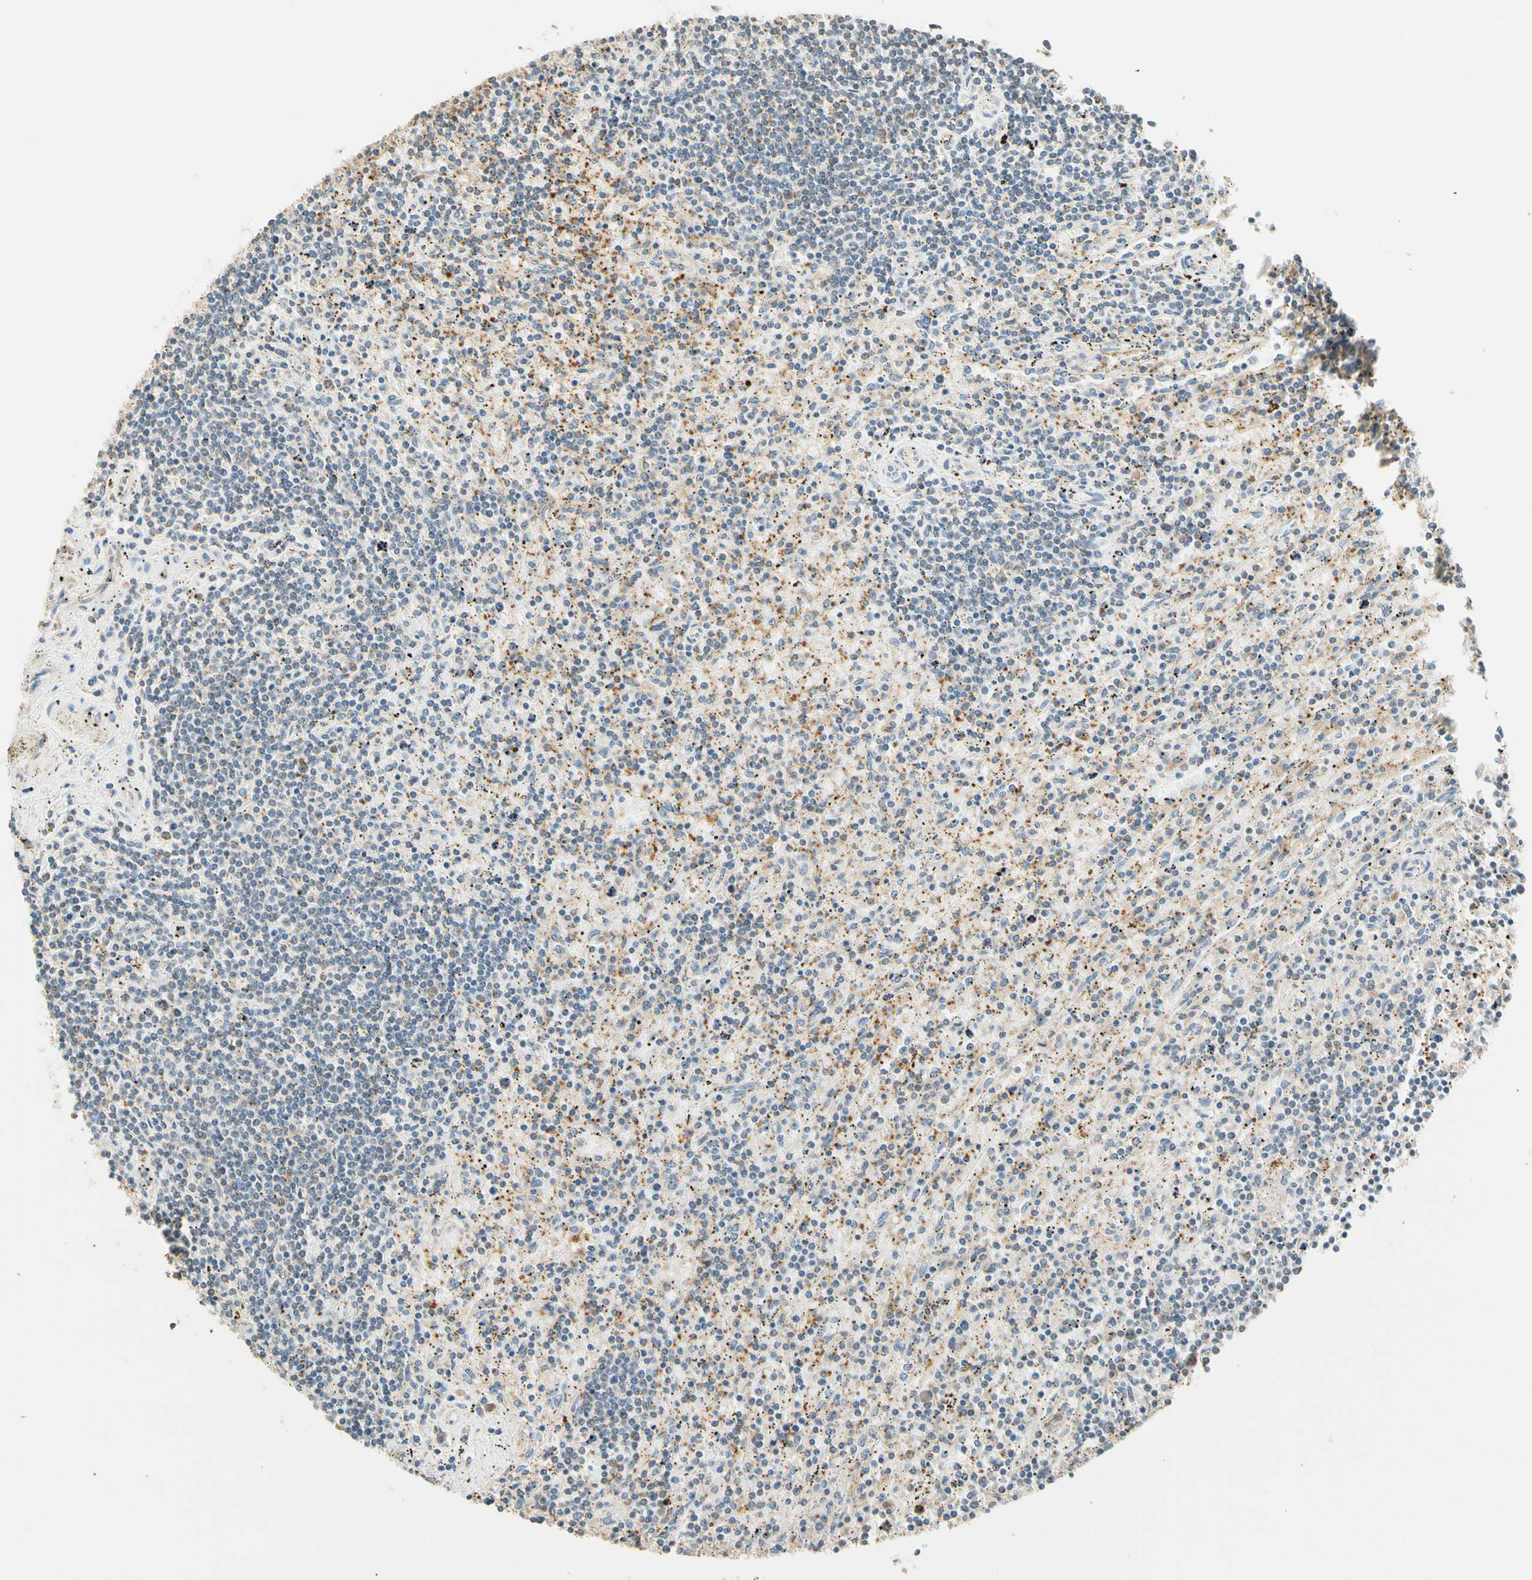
{"staining": {"intensity": "weak", "quantity": "<25%", "location": "nuclear"}, "tissue": "lymphoma", "cell_type": "Tumor cells", "image_type": "cancer", "snomed": [{"axis": "morphology", "description": "Malignant lymphoma, non-Hodgkin's type, Low grade"}, {"axis": "topography", "description": "Spleen"}], "caption": "An image of lymphoma stained for a protein exhibits no brown staining in tumor cells.", "gene": "RAD18", "patient": {"sex": "male", "age": 76}}